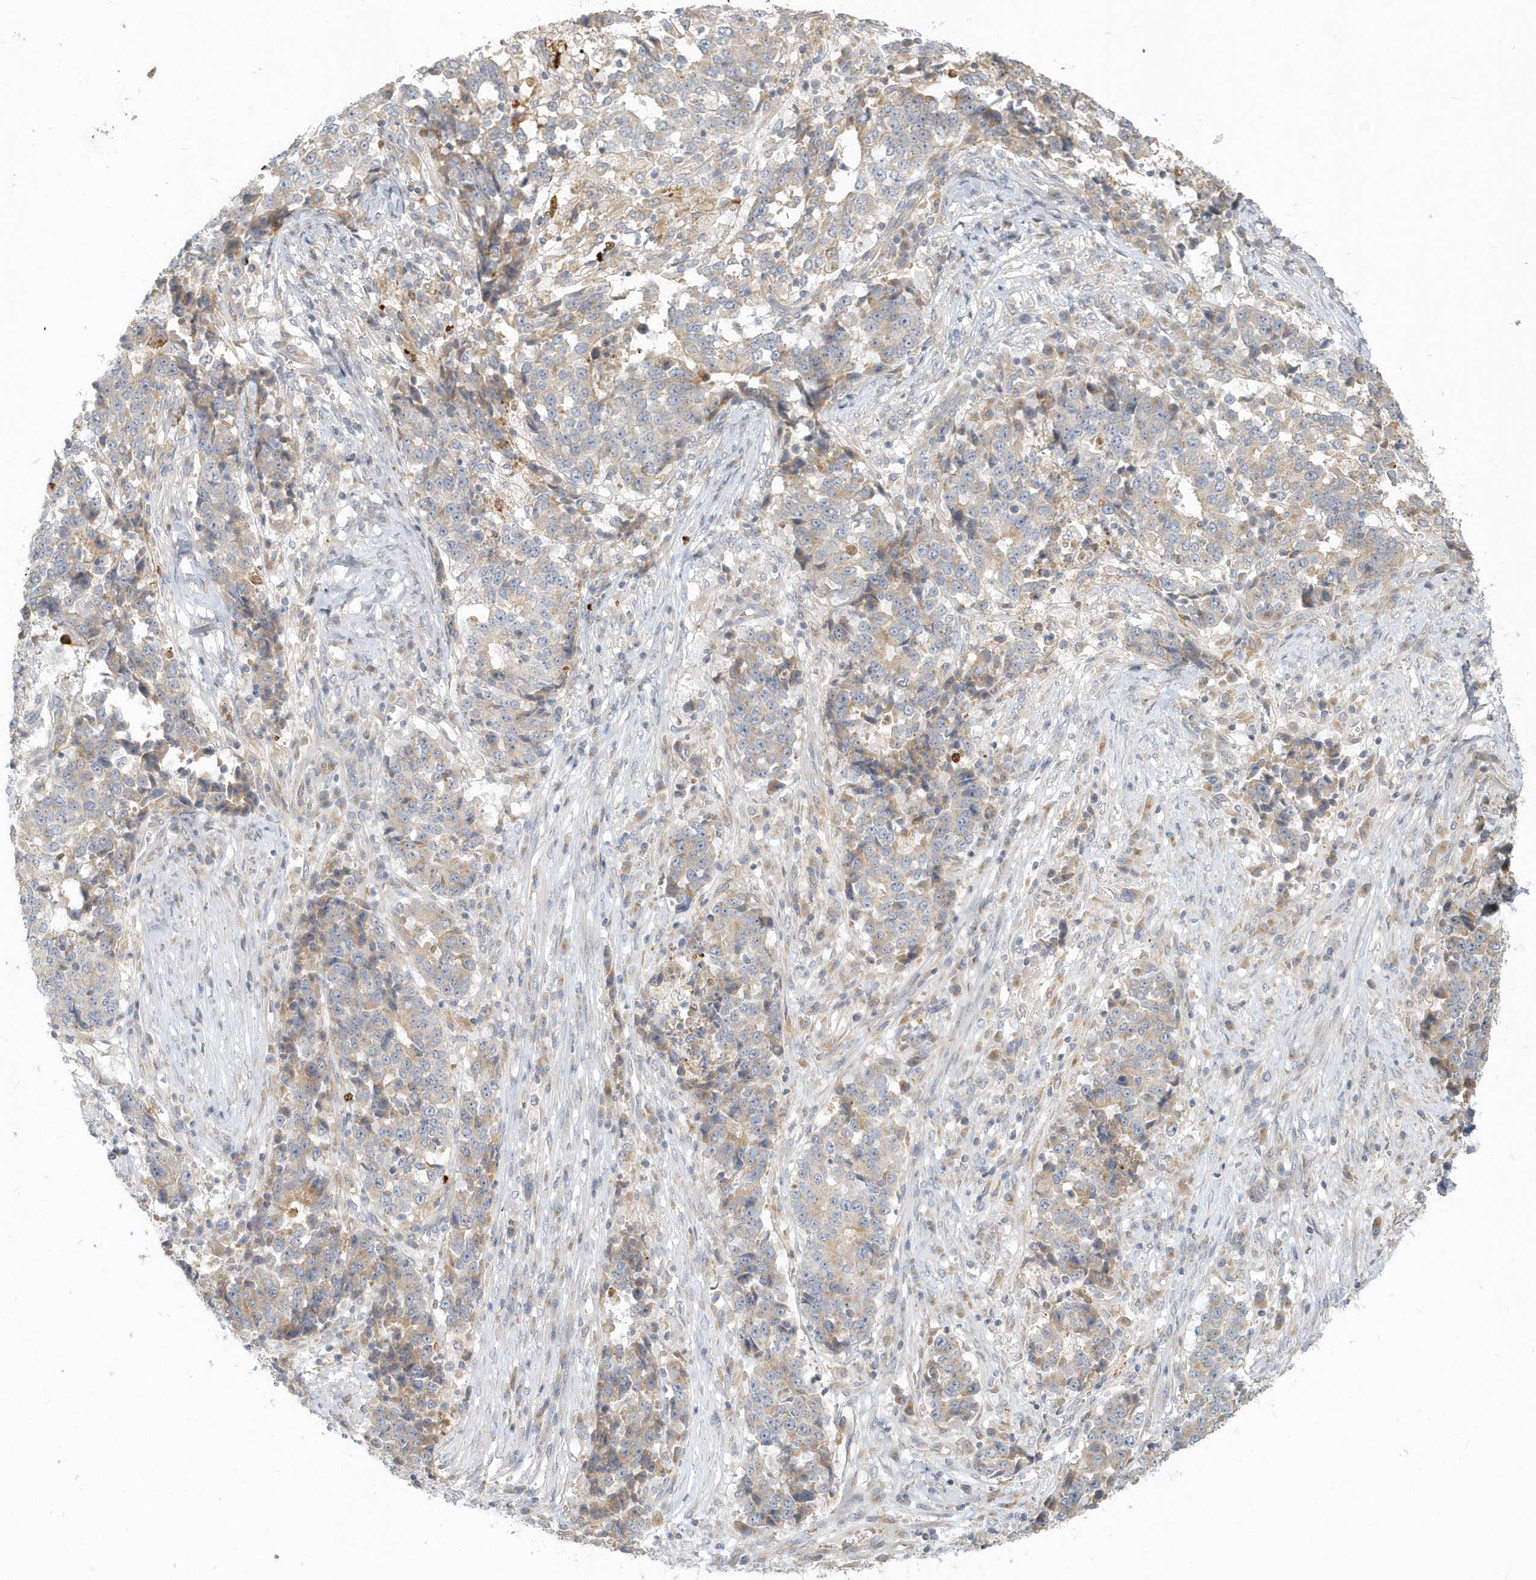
{"staining": {"intensity": "weak", "quantity": "25%-75%", "location": "cytoplasmic/membranous"}, "tissue": "stomach cancer", "cell_type": "Tumor cells", "image_type": "cancer", "snomed": [{"axis": "morphology", "description": "Adenocarcinoma, NOS"}, {"axis": "topography", "description": "Stomach"}], "caption": "Immunohistochemical staining of stomach adenocarcinoma demonstrates low levels of weak cytoplasmic/membranous expression in about 25%-75% of tumor cells. The staining was performed using DAB (3,3'-diaminobenzidine), with brown indicating positive protein expression. Nuclei are stained blue with hematoxylin.", "gene": "NAPB", "patient": {"sex": "male", "age": 59}}